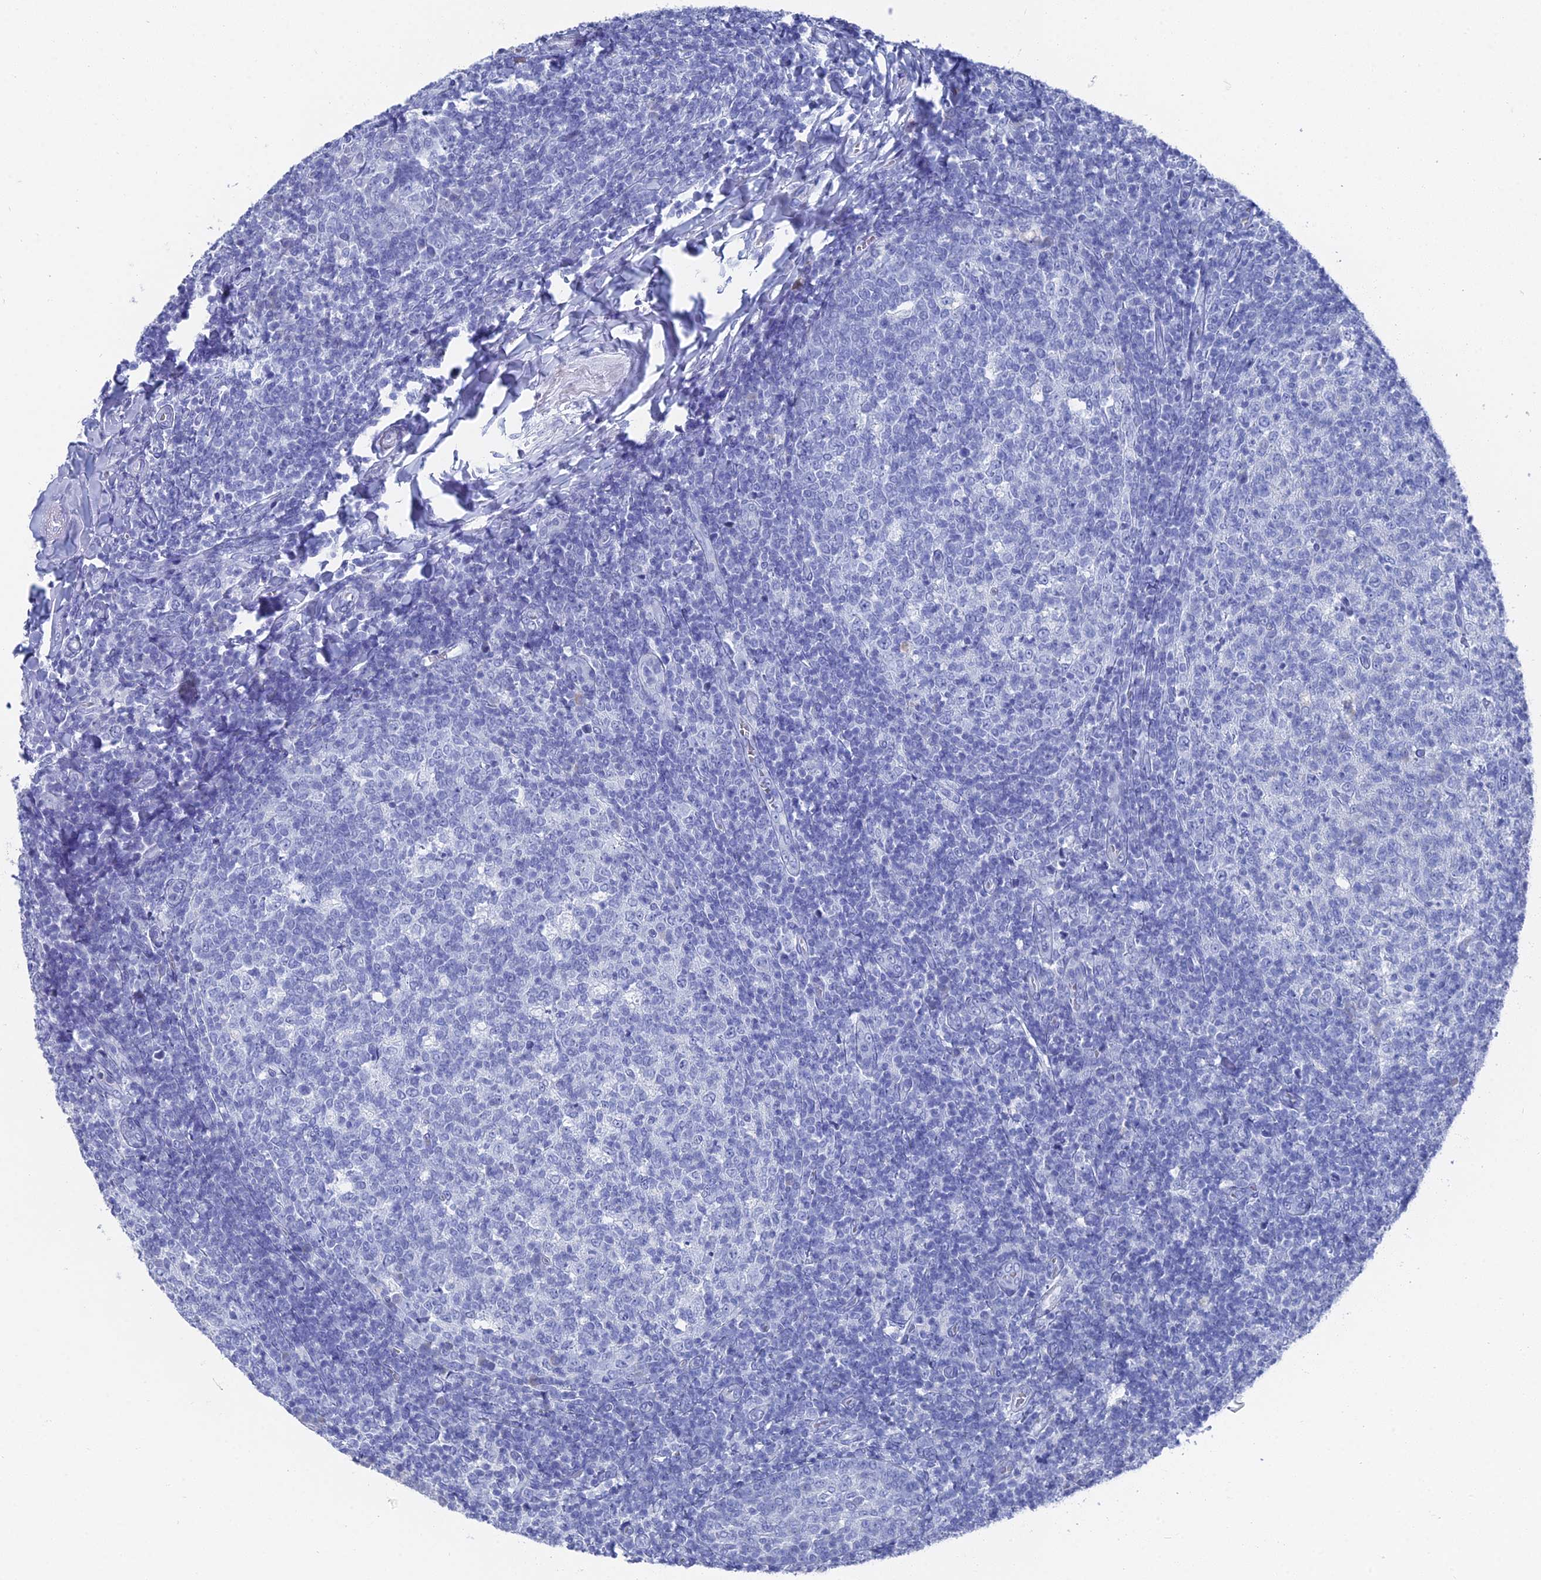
{"staining": {"intensity": "negative", "quantity": "none", "location": "none"}, "tissue": "tonsil", "cell_type": "Germinal center cells", "image_type": "normal", "snomed": [{"axis": "morphology", "description": "Normal tissue, NOS"}, {"axis": "topography", "description": "Tonsil"}], "caption": "DAB (3,3'-diaminobenzidine) immunohistochemical staining of benign tonsil reveals no significant staining in germinal center cells. (DAB (3,3'-diaminobenzidine) immunohistochemistry (IHC) with hematoxylin counter stain).", "gene": "ENPP3", "patient": {"sex": "female", "age": 19}}